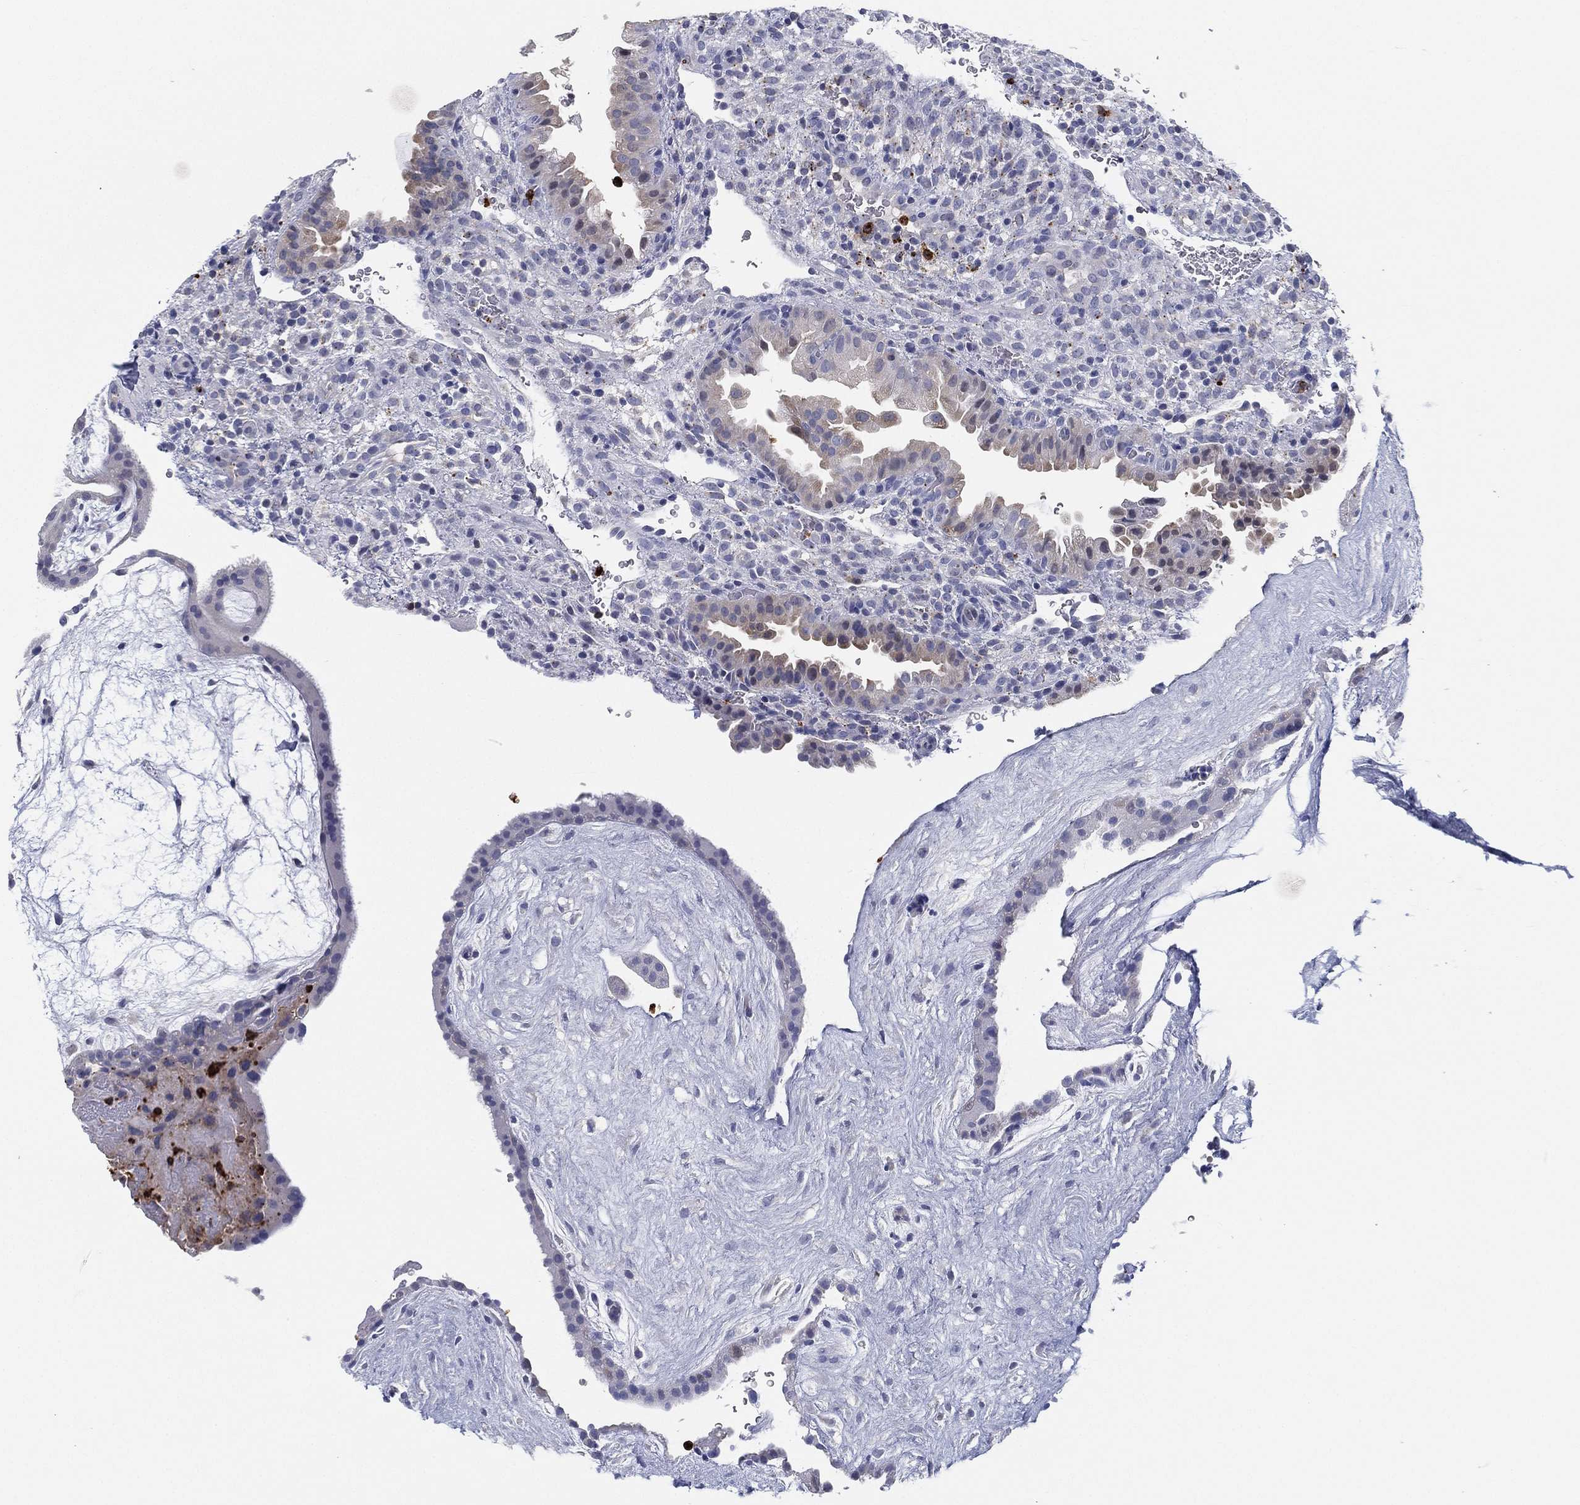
{"staining": {"intensity": "moderate", "quantity": "25%-75%", "location": "cytoplasmic/membranous"}, "tissue": "placenta", "cell_type": "Decidual cells", "image_type": "normal", "snomed": [{"axis": "morphology", "description": "Normal tissue, NOS"}, {"axis": "topography", "description": "Placenta"}], "caption": "IHC micrograph of unremarkable human placenta stained for a protein (brown), which reveals medium levels of moderate cytoplasmic/membranous positivity in about 25%-75% of decidual cells.", "gene": "PLAC8", "patient": {"sex": "female", "age": 19}}